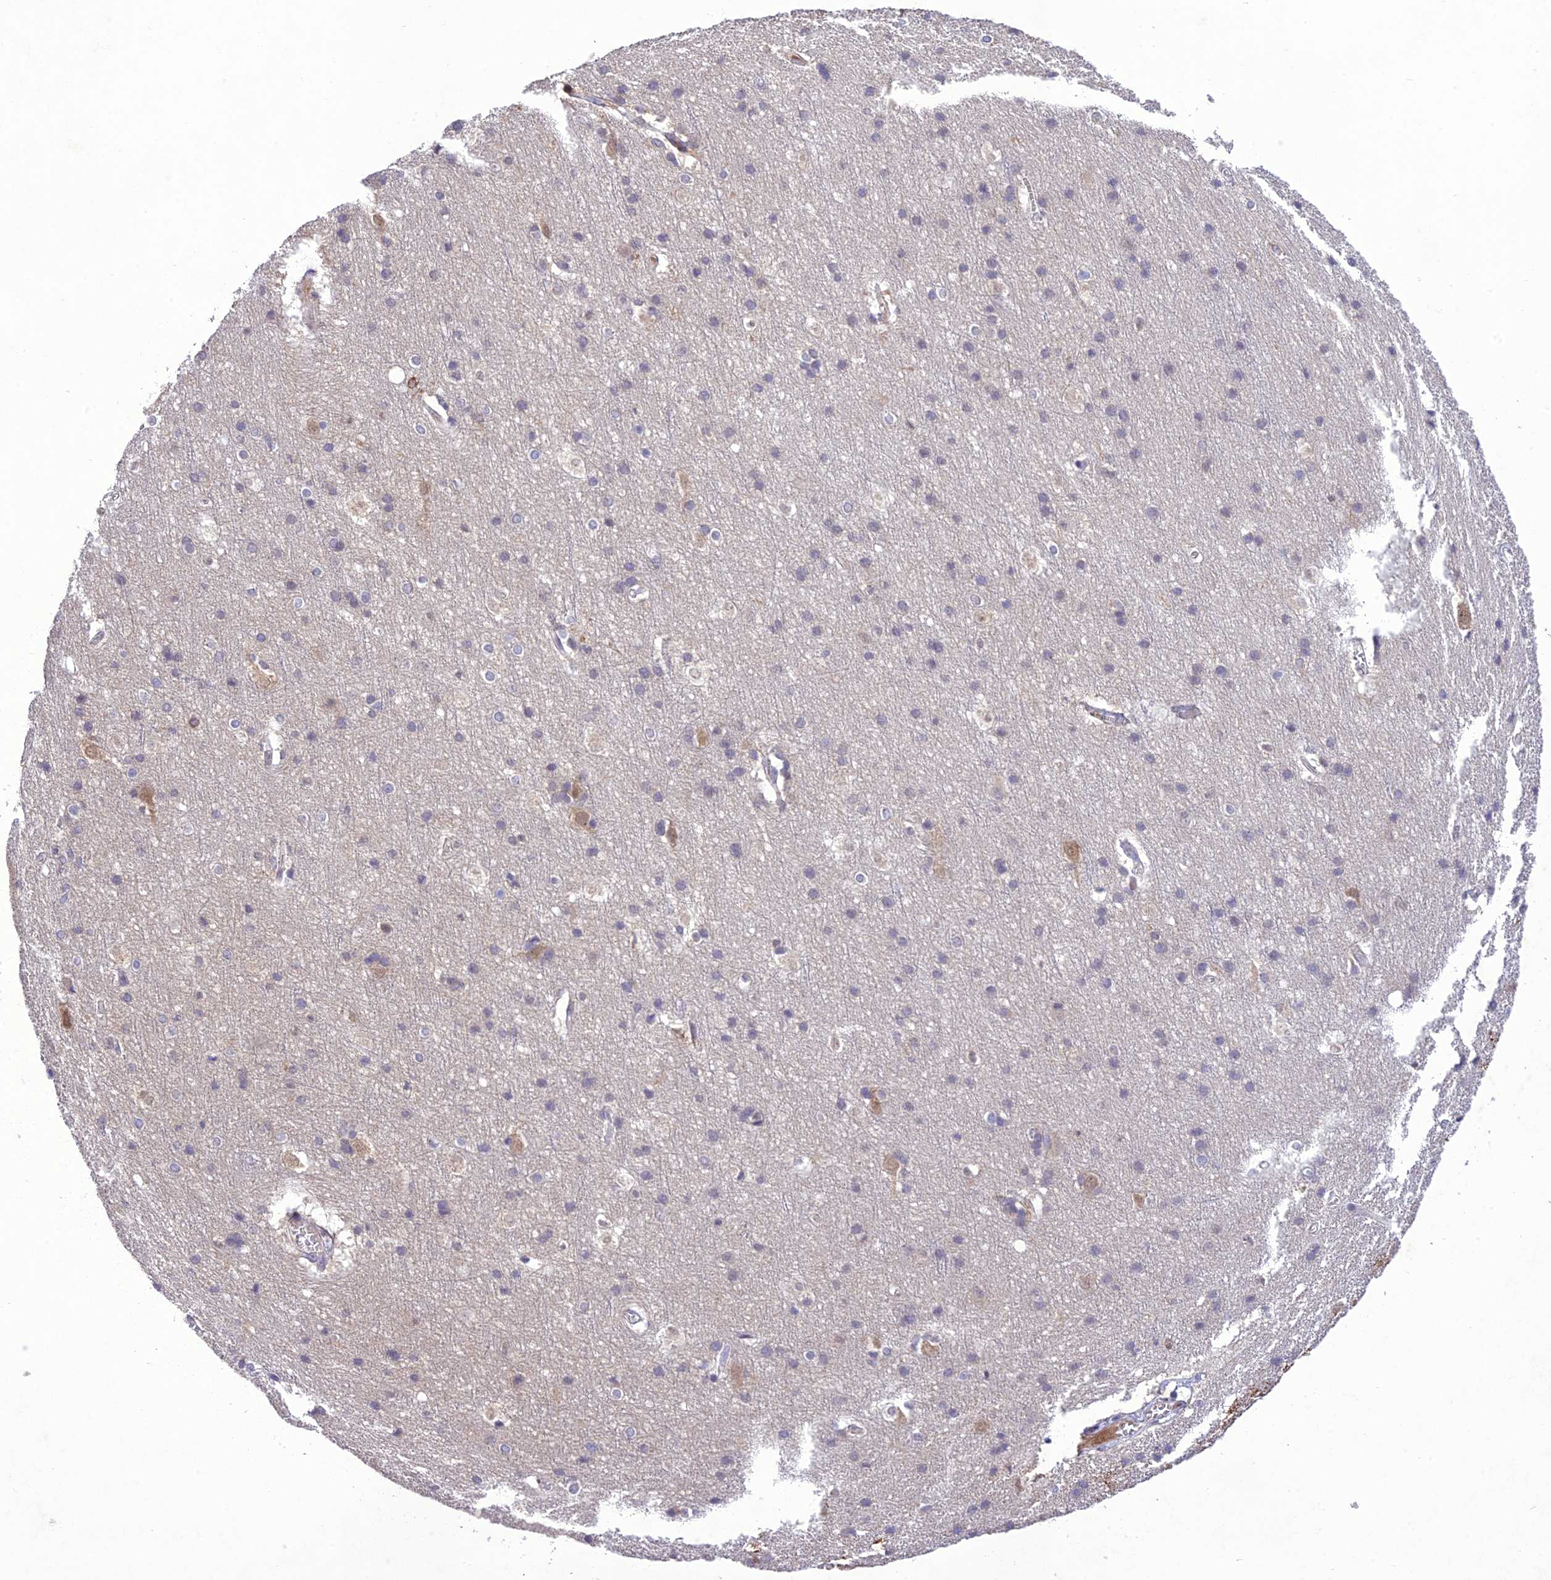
{"staining": {"intensity": "negative", "quantity": "none", "location": "none"}, "tissue": "cerebral cortex", "cell_type": "Endothelial cells", "image_type": "normal", "snomed": [{"axis": "morphology", "description": "Normal tissue, NOS"}, {"axis": "topography", "description": "Cerebral cortex"}], "caption": "This is an immunohistochemistry micrograph of normal cerebral cortex. There is no expression in endothelial cells.", "gene": "ANKRD52", "patient": {"sex": "male", "age": 54}}